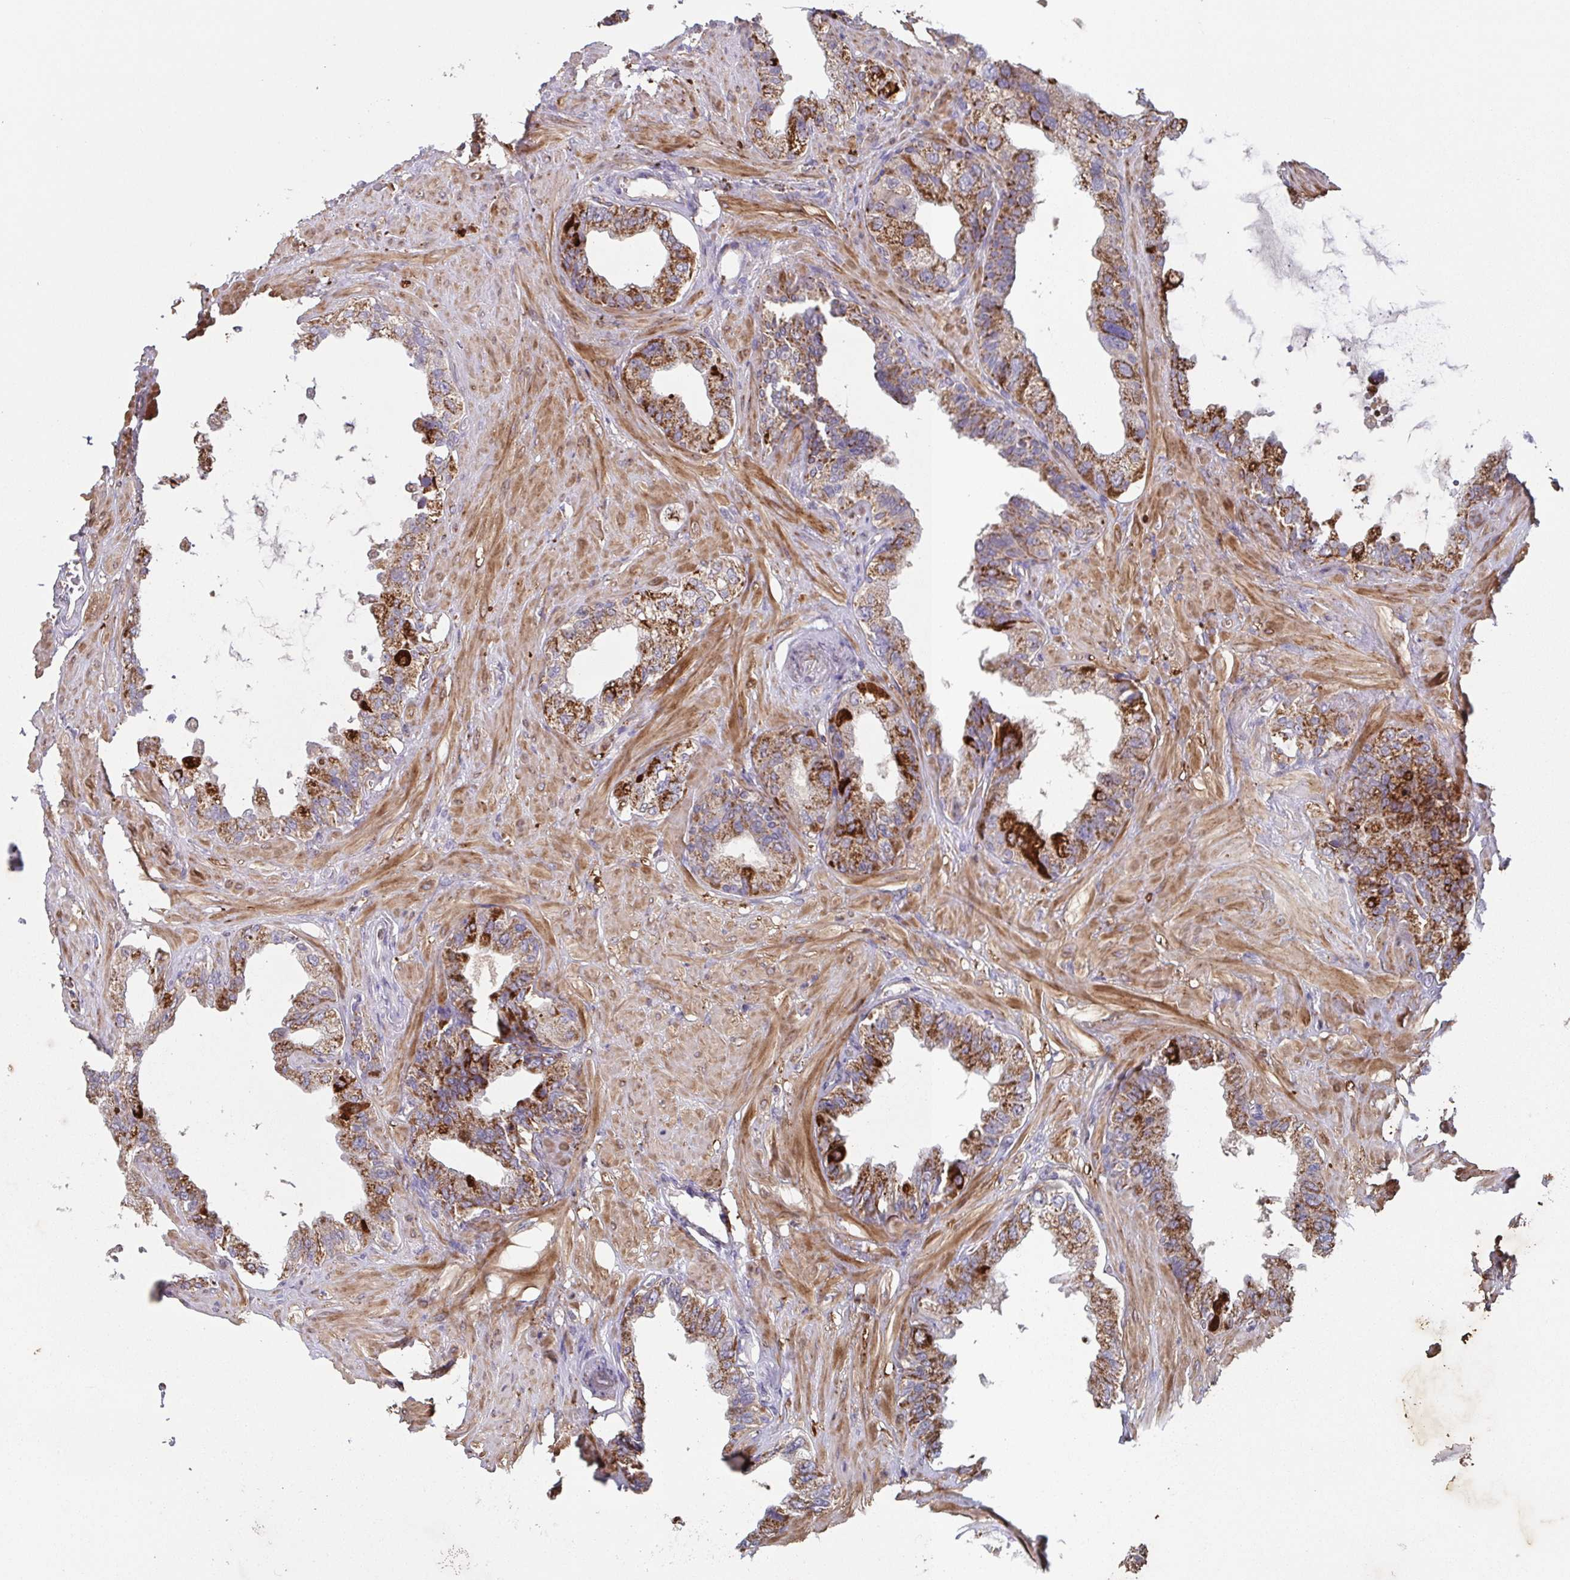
{"staining": {"intensity": "moderate", "quantity": ">75%", "location": "cytoplasmic/membranous"}, "tissue": "seminal vesicle", "cell_type": "Glandular cells", "image_type": "normal", "snomed": [{"axis": "morphology", "description": "Normal tissue, NOS"}, {"axis": "topography", "description": "Seminal veicle"}, {"axis": "topography", "description": "Peripheral nerve tissue"}], "caption": "Immunohistochemistry (IHC) of unremarkable human seminal vesicle demonstrates medium levels of moderate cytoplasmic/membranous positivity in approximately >75% of glandular cells. (DAB IHC with brightfield microscopy, high magnification).", "gene": "MT", "patient": {"sex": "male", "age": 76}}